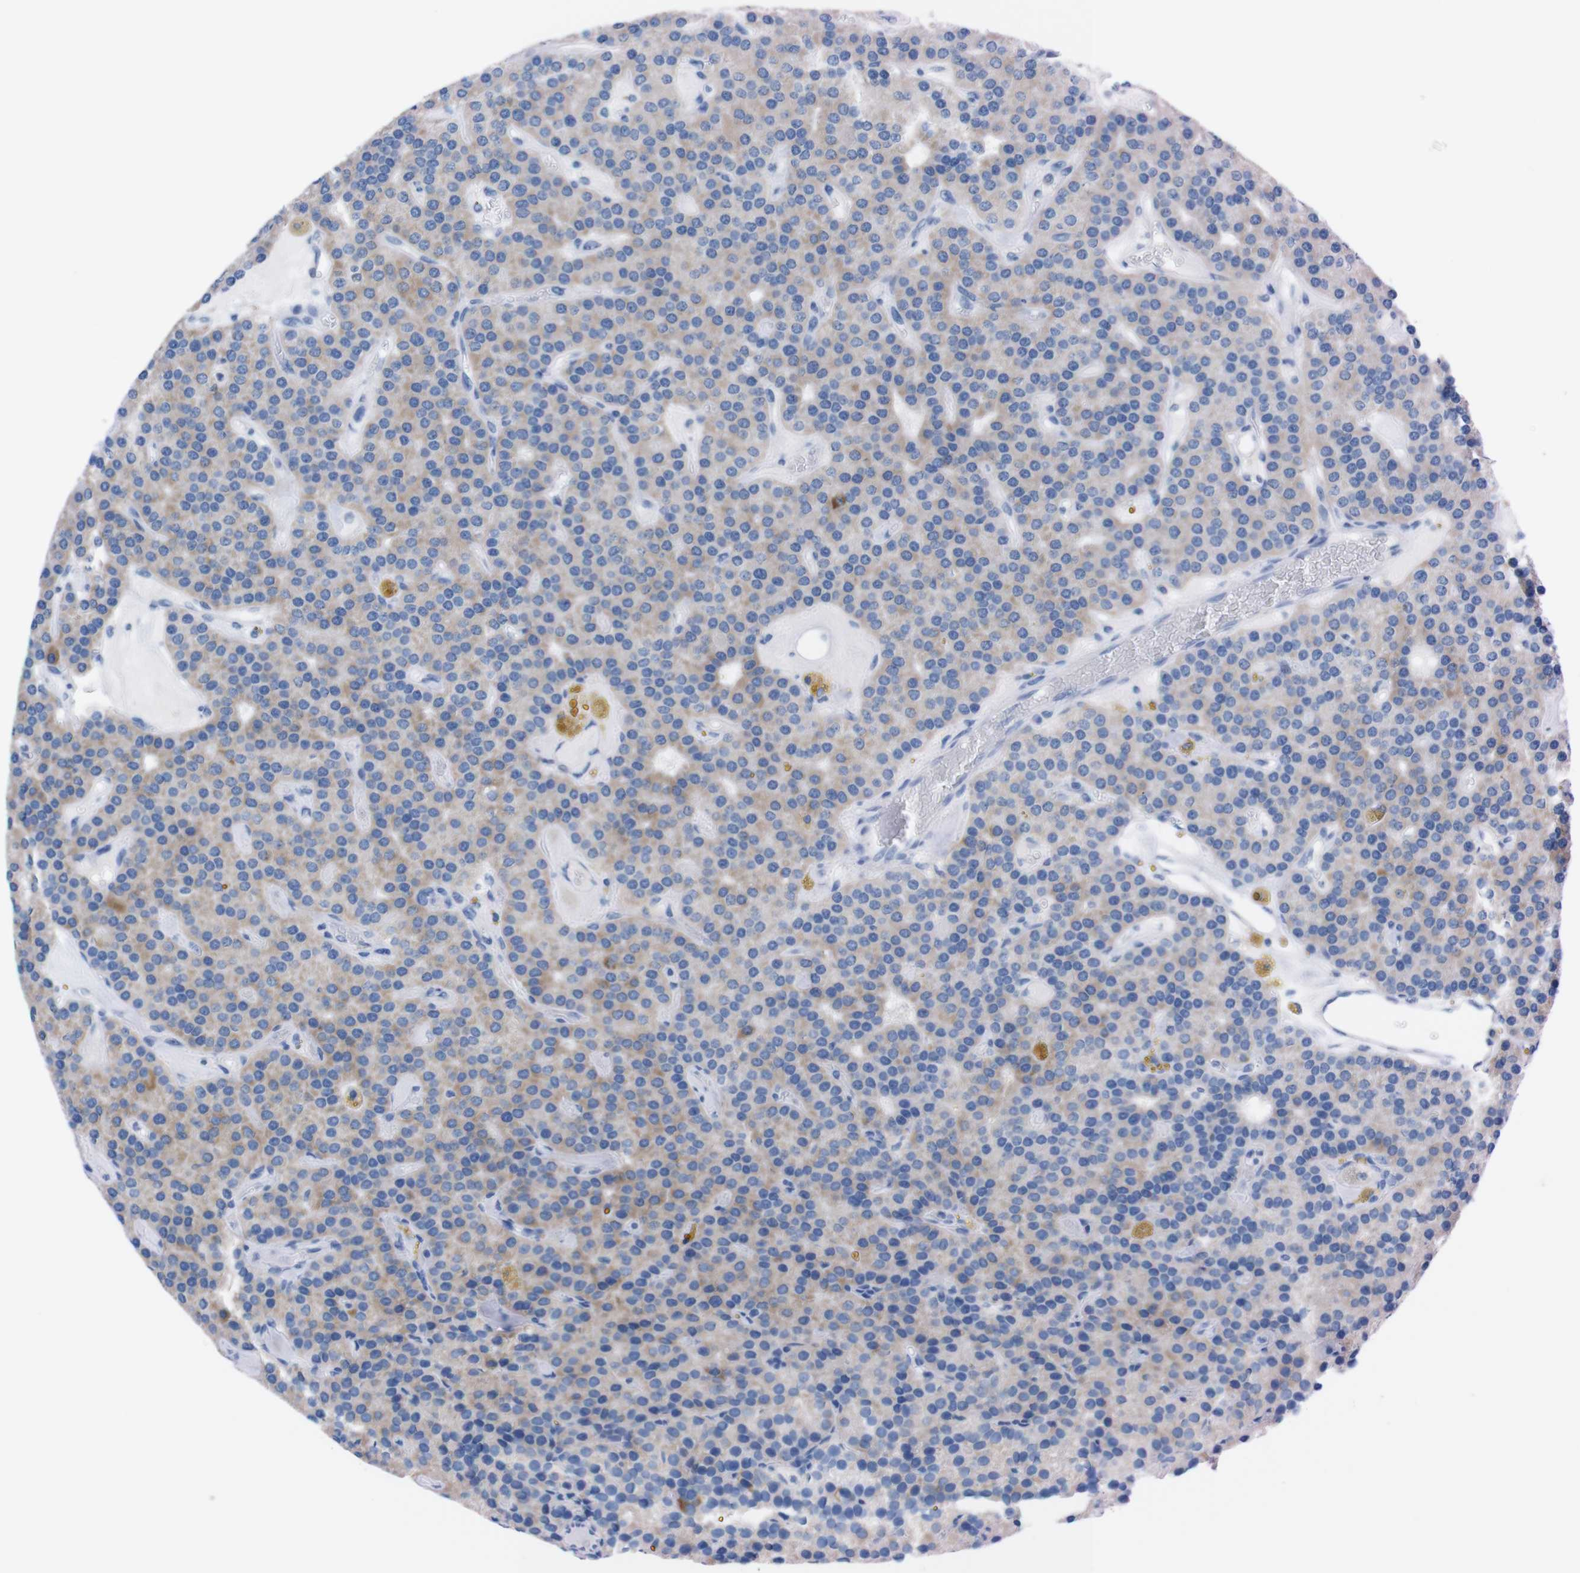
{"staining": {"intensity": "weak", "quantity": "25%-75%", "location": "cytoplasmic/membranous"}, "tissue": "parathyroid gland", "cell_type": "Glandular cells", "image_type": "normal", "snomed": [{"axis": "morphology", "description": "Normal tissue, NOS"}, {"axis": "morphology", "description": "Adenoma, NOS"}, {"axis": "topography", "description": "Parathyroid gland"}], "caption": "This photomicrograph shows immunohistochemistry staining of normal human parathyroid gland, with low weak cytoplasmic/membranous staining in about 25%-75% of glandular cells.", "gene": "TMEM243", "patient": {"sex": "female", "age": 86}}